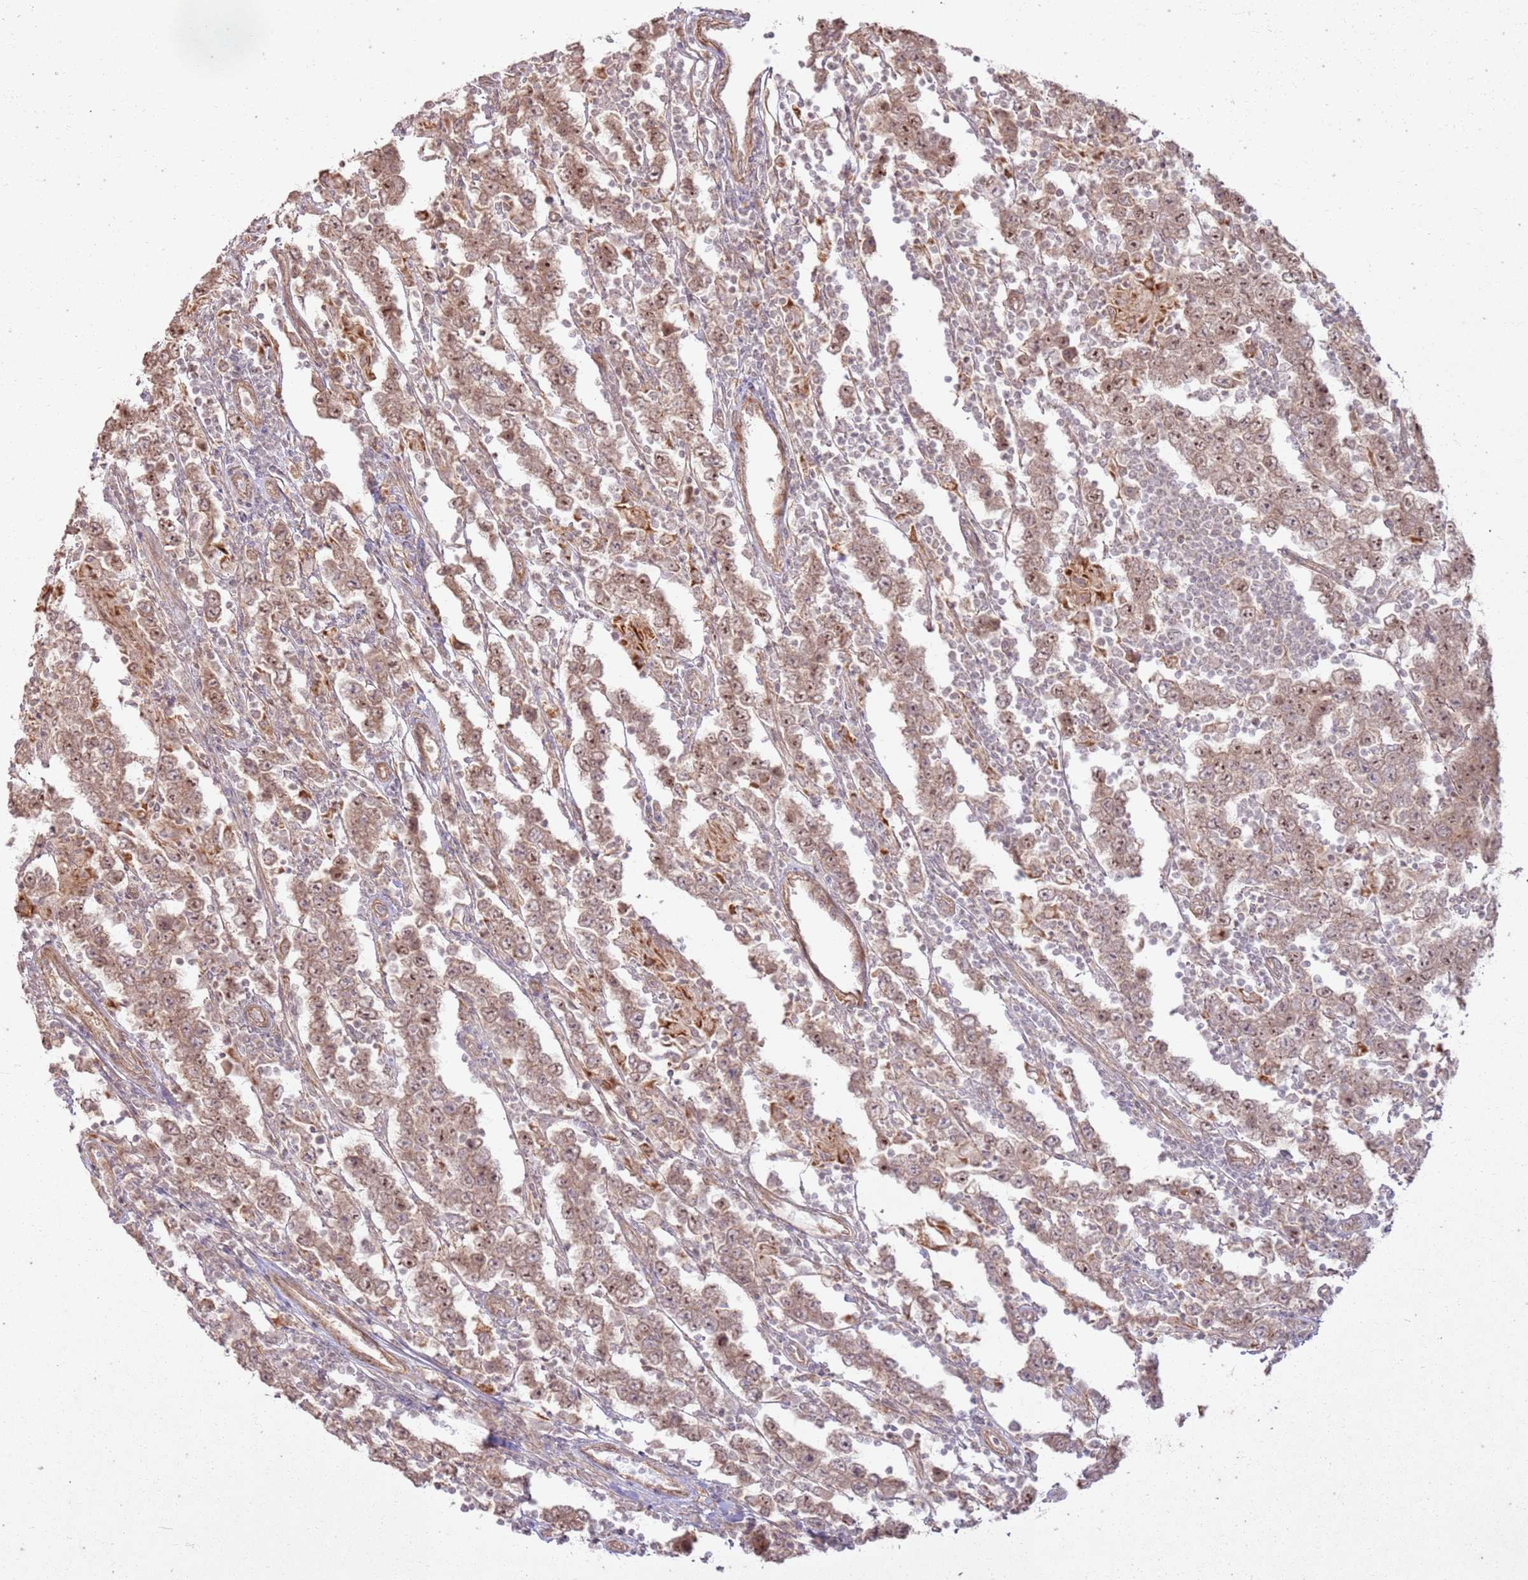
{"staining": {"intensity": "moderate", "quantity": ">75%", "location": "cytoplasmic/membranous,nuclear"}, "tissue": "testis cancer", "cell_type": "Tumor cells", "image_type": "cancer", "snomed": [{"axis": "morphology", "description": "Normal tissue, NOS"}, {"axis": "morphology", "description": "Urothelial carcinoma, High grade"}, {"axis": "morphology", "description": "Seminoma, NOS"}, {"axis": "morphology", "description": "Carcinoma, Embryonal, NOS"}, {"axis": "topography", "description": "Urinary bladder"}, {"axis": "topography", "description": "Testis"}], "caption": "IHC (DAB (3,3'-diaminobenzidine)) staining of human testis cancer (urothelial carcinoma (high-grade)) exhibits moderate cytoplasmic/membranous and nuclear protein positivity in approximately >75% of tumor cells. The staining was performed using DAB (3,3'-diaminobenzidine) to visualize the protein expression in brown, while the nuclei were stained in blue with hematoxylin (Magnification: 20x).", "gene": "ZNF623", "patient": {"sex": "male", "age": 41}}